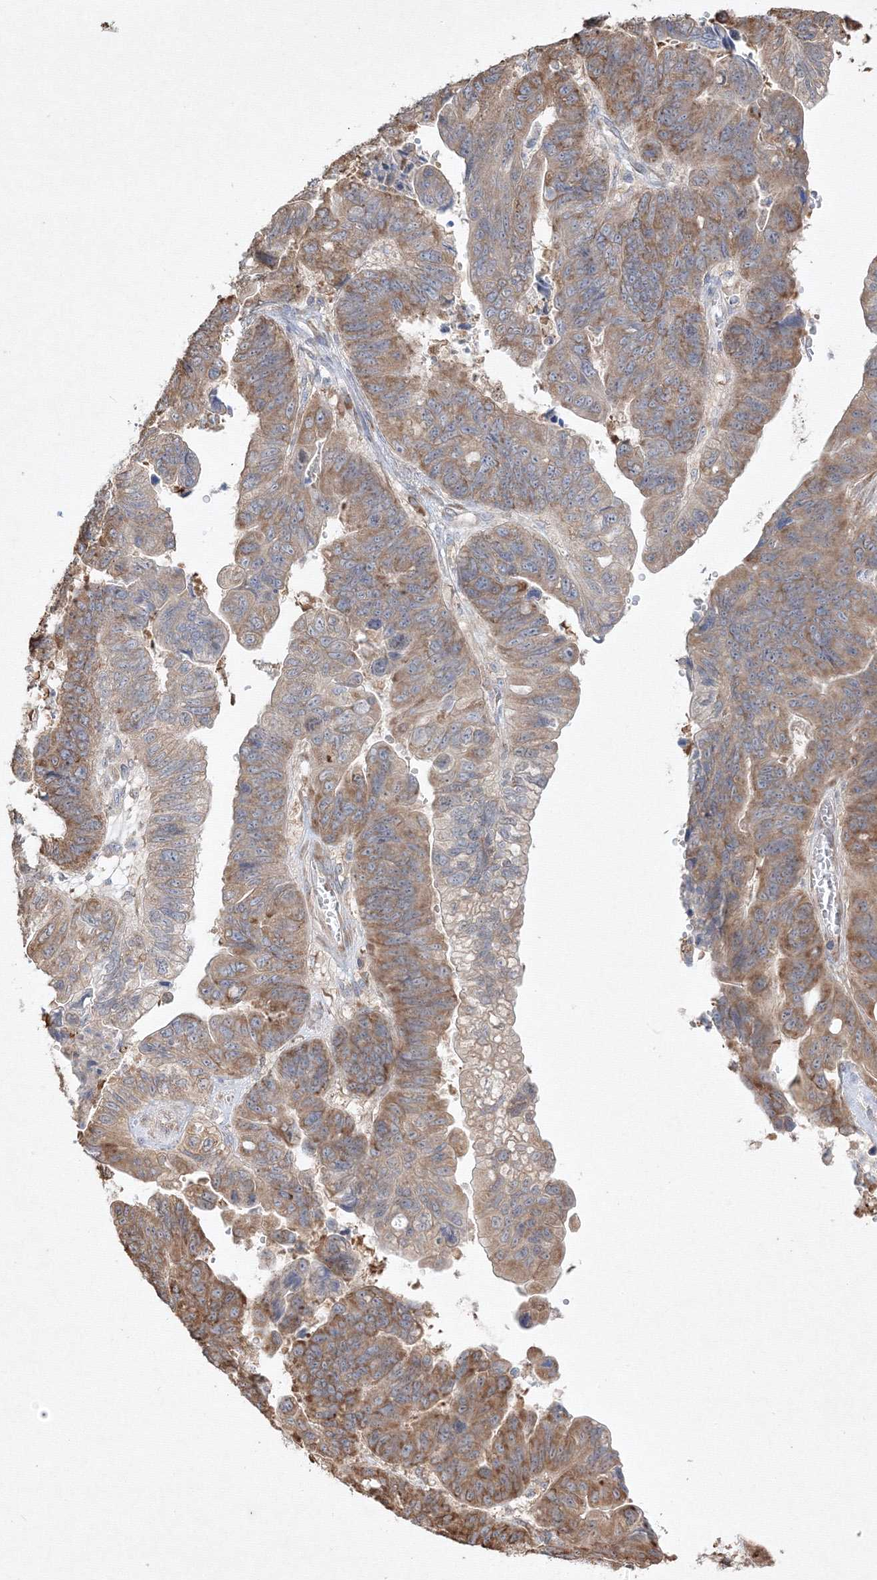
{"staining": {"intensity": "moderate", "quantity": ">75%", "location": "cytoplasmic/membranous"}, "tissue": "stomach cancer", "cell_type": "Tumor cells", "image_type": "cancer", "snomed": [{"axis": "morphology", "description": "Adenocarcinoma, NOS"}, {"axis": "topography", "description": "Stomach"}], "caption": "Protein analysis of stomach cancer tissue shows moderate cytoplasmic/membranous expression in approximately >75% of tumor cells.", "gene": "FBXL8", "patient": {"sex": "male", "age": 59}}